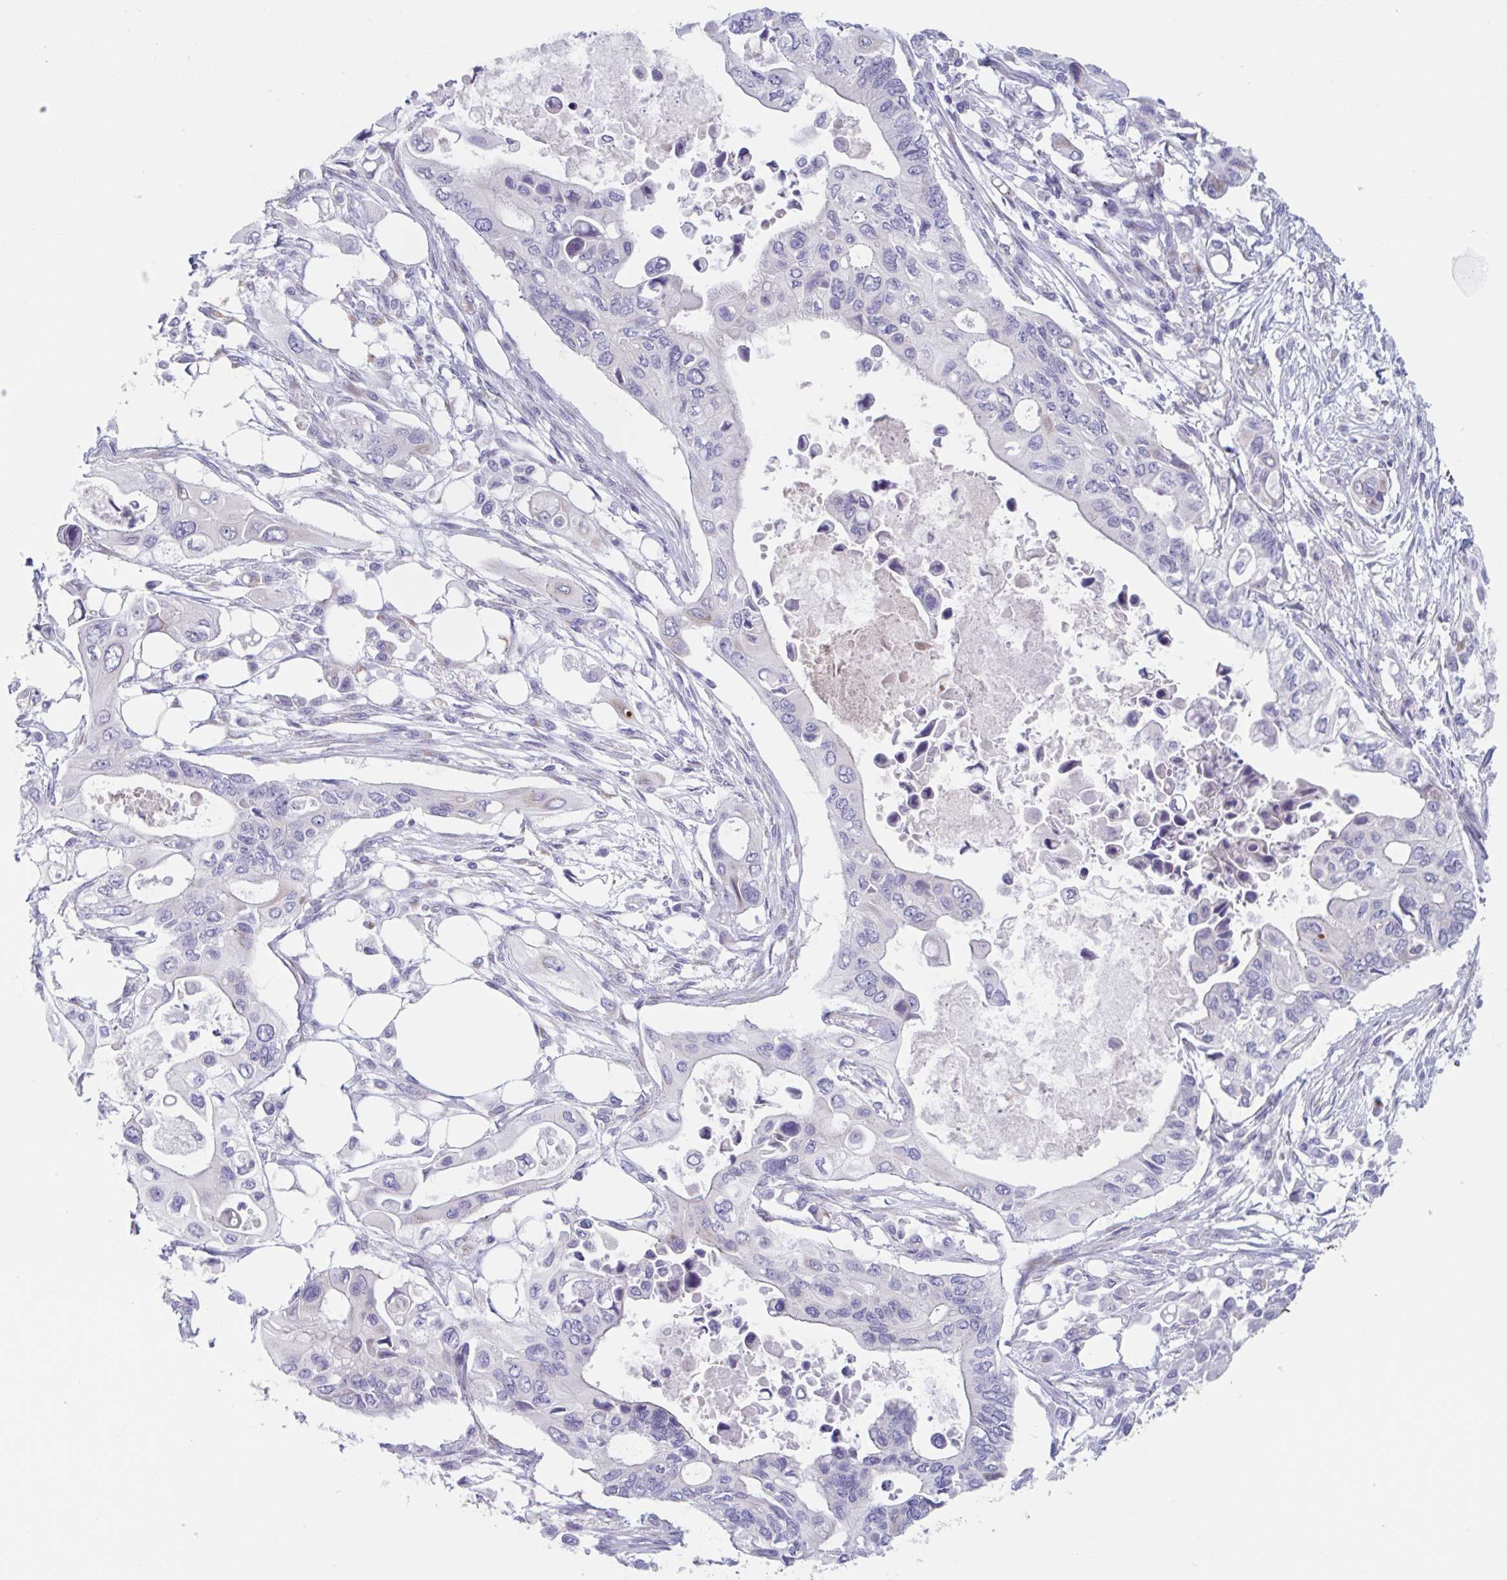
{"staining": {"intensity": "negative", "quantity": "none", "location": "none"}, "tissue": "pancreatic cancer", "cell_type": "Tumor cells", "image_type": "cancer", "snomed": [{"axis": "morphology", "description": "Adenocarcinoma, NOS"}, {"axis": "topography", "description": "Pancreas"}], "caption": "Pancreatic cancer was stained to show a protein in brown. There is no significant positivity in tumor cells. Nuclei are stained in blue.", "gene": "HSD11B2", "patient": {"sex": "female", "age": 63}}